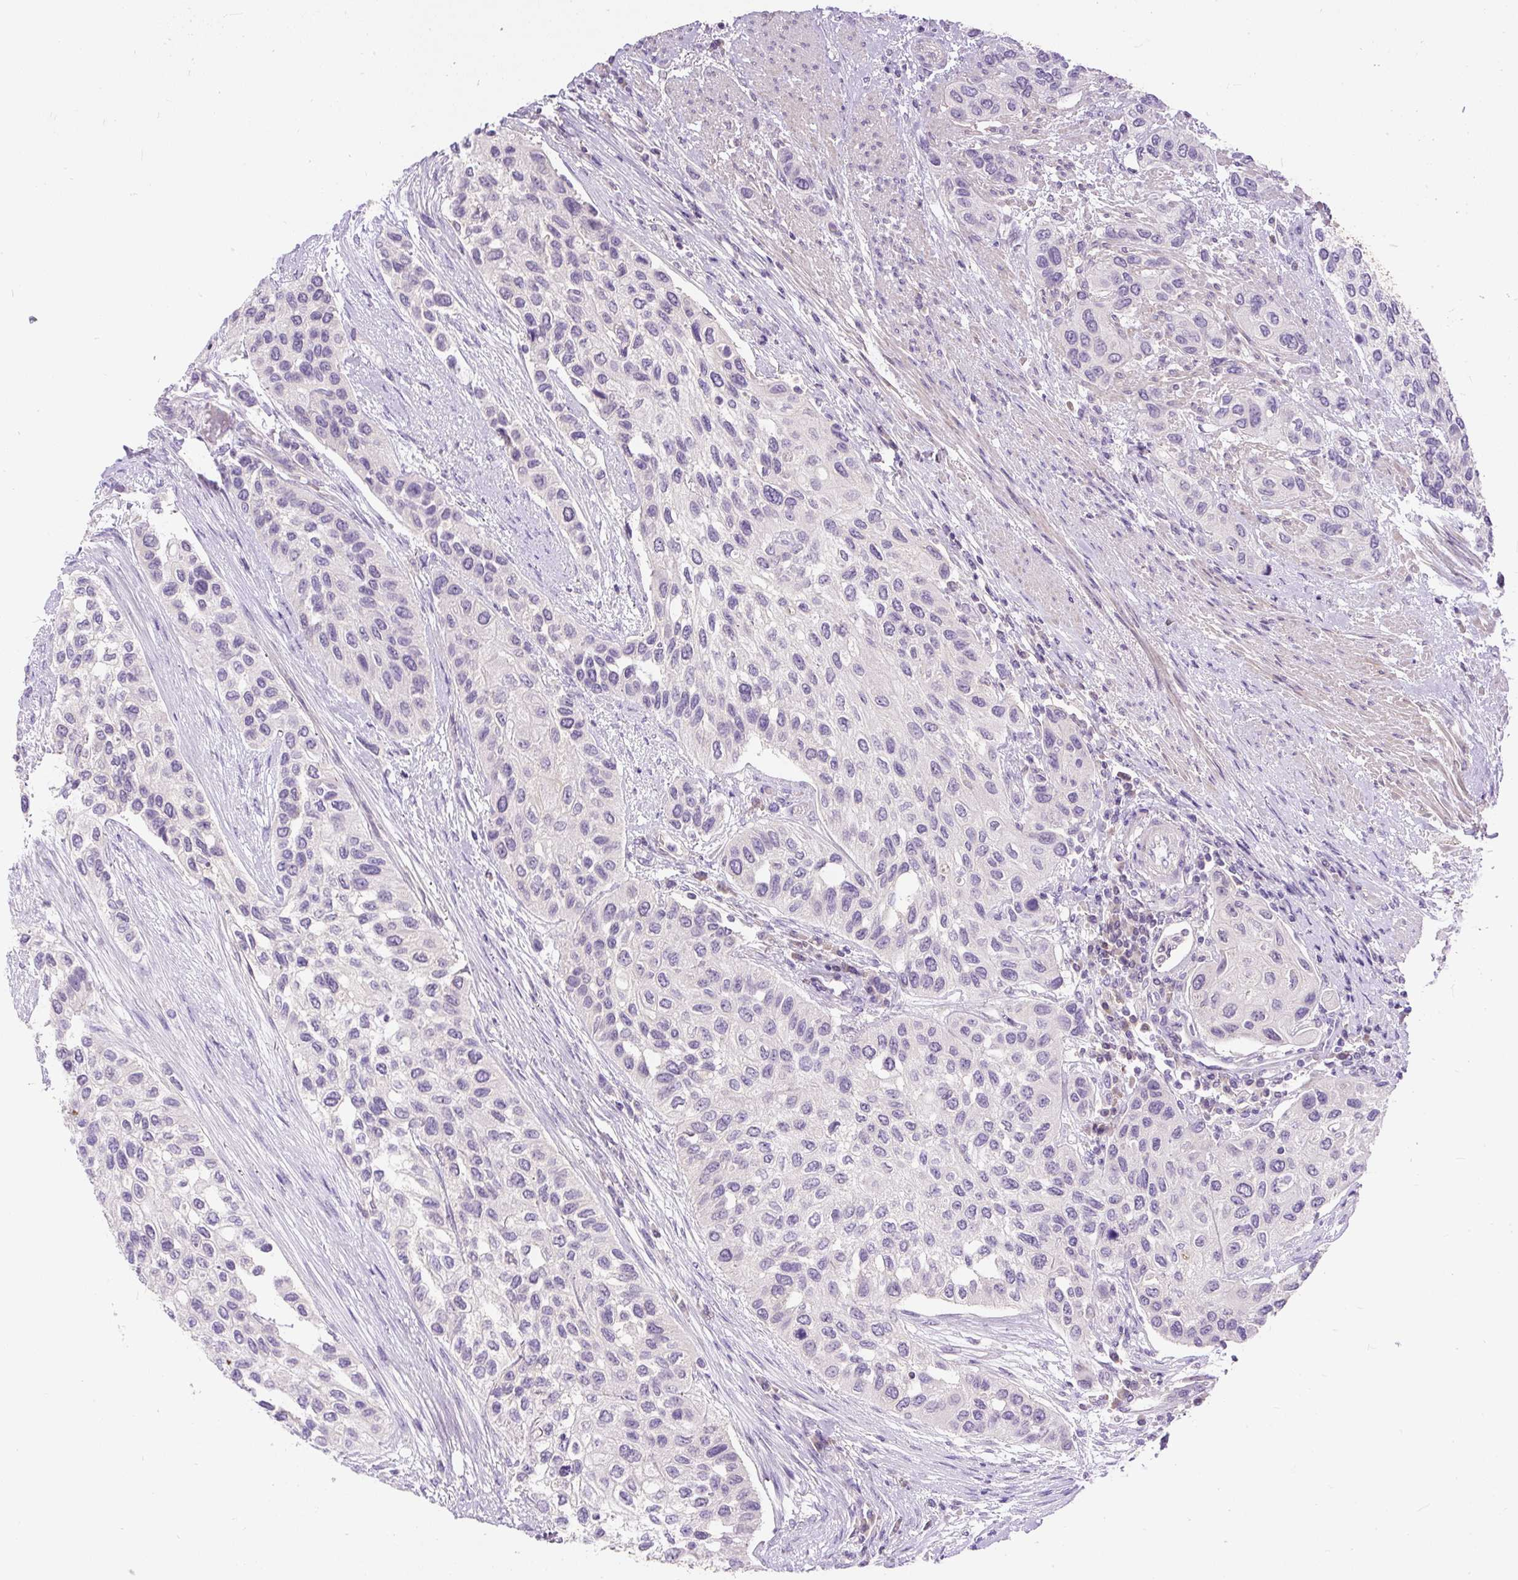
{"staining": {"intensity": "negative", "quantity": "none", "location": "none"}, "tissue": "urothelial cancer", "cell_type": "Tumor cells", "image_type": "cancer", "snomed": [{"axis": "morphology", "description": "Normal tissue, NOS"}, {"axis": "morphology", "description": "Urothelial carcinoma, High grade"}, {"axis": "topography", "description": "Vascular tissue"}, {"axis": "topography", "description": "Urinary bladder"}], "caption": "Tumor cells show no significant staining in urothelial carcinoma (high-grade). Brightfield microscopy of immunohistochemistry stained with DAB (brown) and hematoxylin (blue), captured at high magnification.", "gene": "KRTAP20-3", "patient": {"sex": "female", "age": 56}}